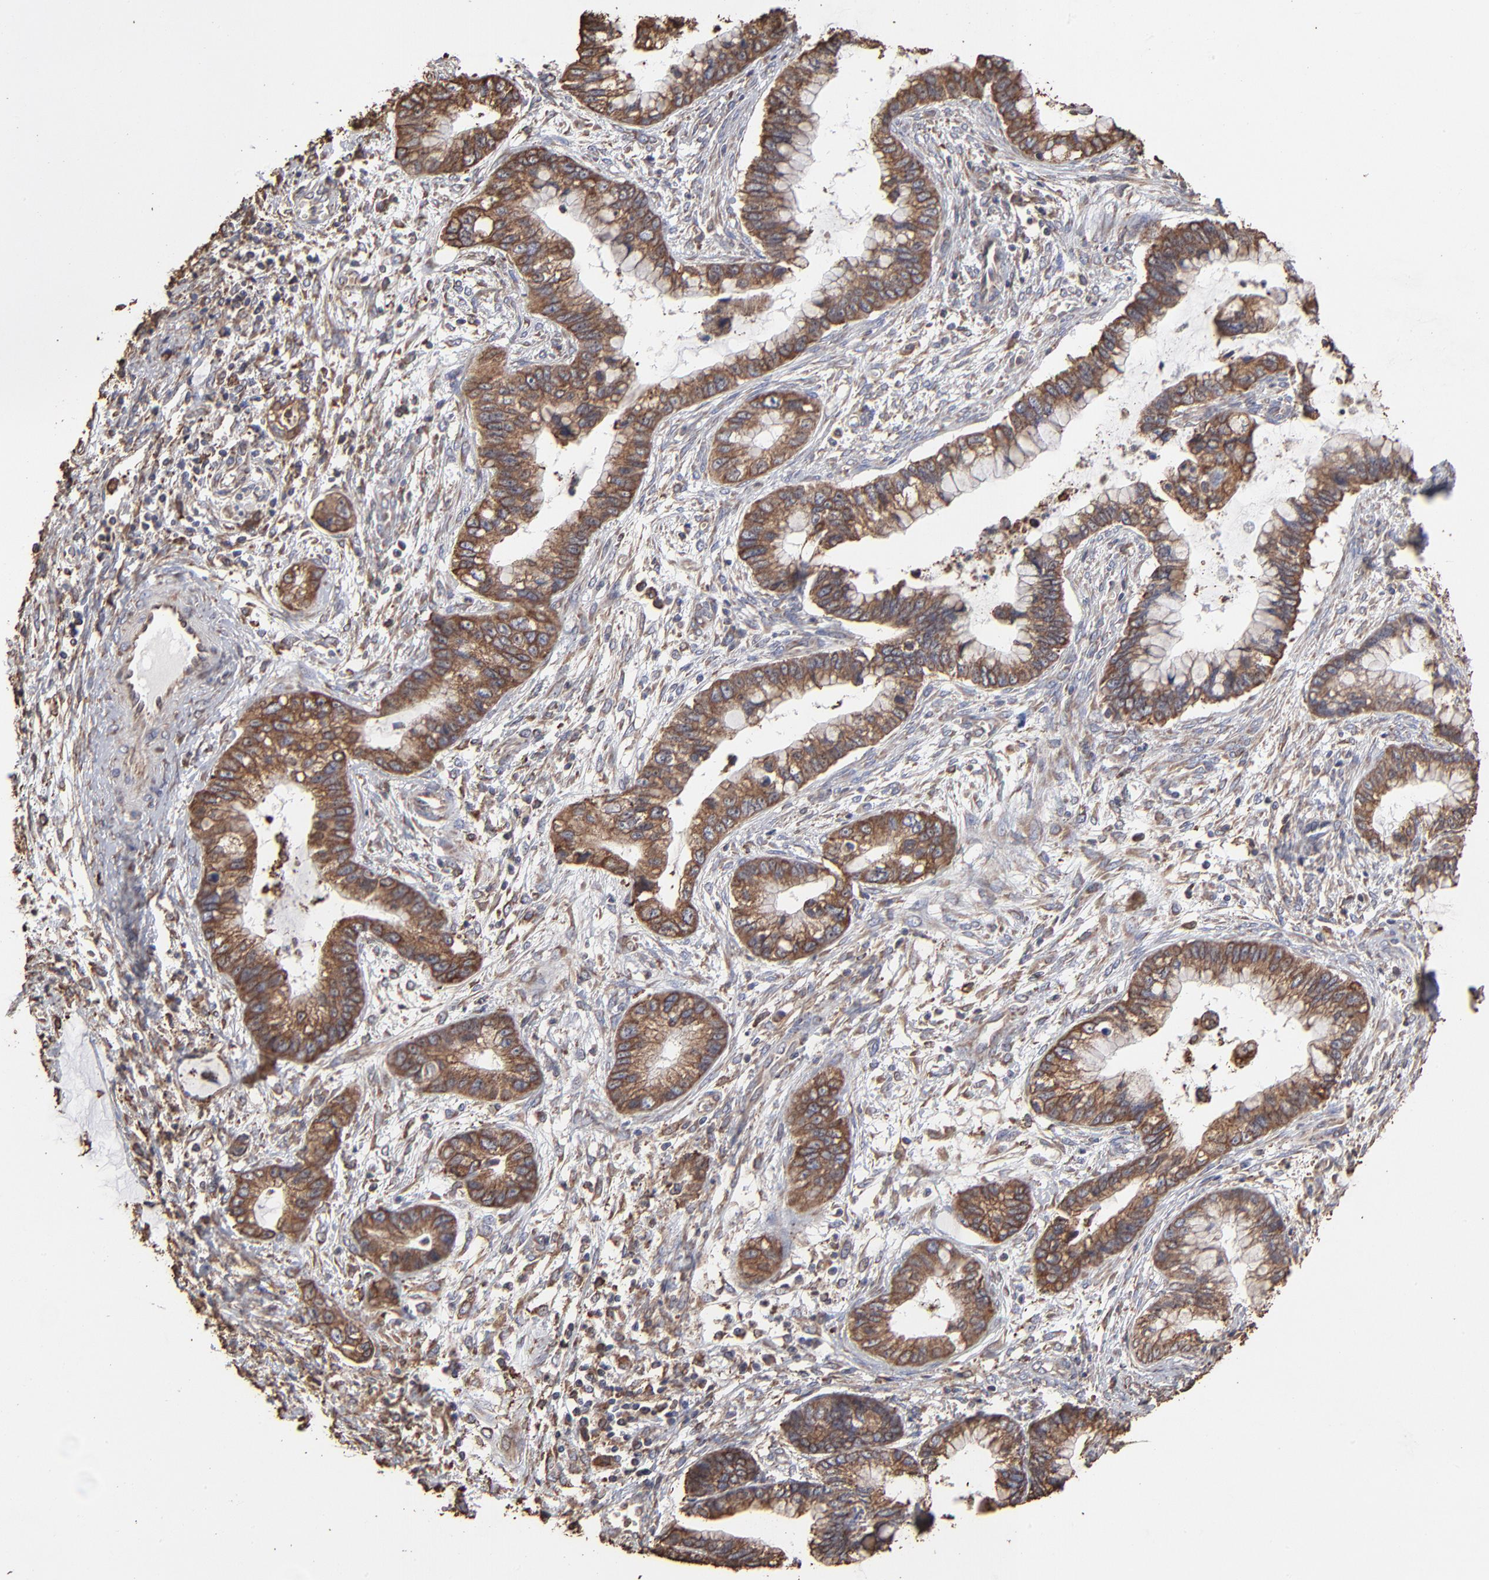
{"staining": {"intensity": "moderate", "quantity": ">75%", "location": "cytoplasmic/membranous"}, "tissue": "cervical cancer", "cell_type": "Tumor cells", "image_type": "cancer", "snomed": [{"axis": "morphology", "description": "Adenocarcinoma, NOS"}, {"axis": "topography", "description": "Cervix"}], "caption": "Protein expression analysis of cervical cancer (adenocarcinoma) demonstrates moderate cytoplasmic/membranous positivity in about >75% of tumor cells.", "gene": "PDIA3", "patient": {"sex": "female", "age": 44}}